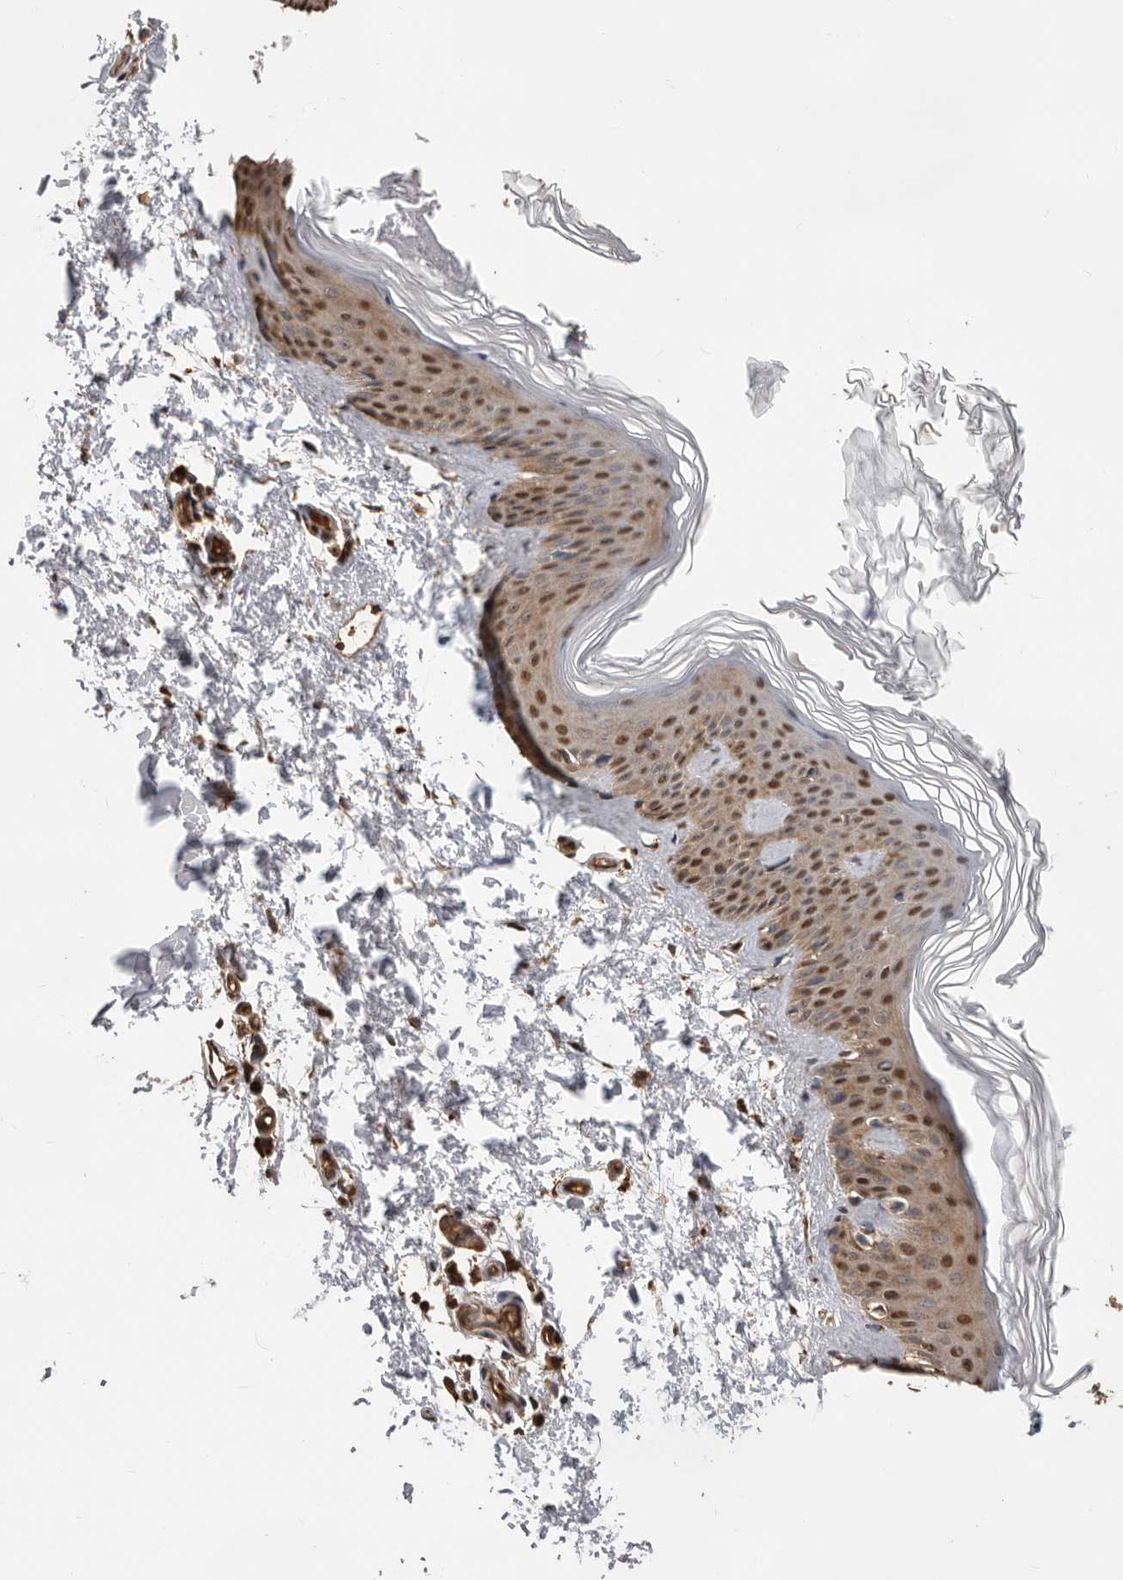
{"staining": {"intensity": "moderate", "quantity": ">75%", "location": "cytoplasmic/membranous"}, "tissue": "skin", "cell_type": "Fibroblasts", "image_type": "normal", "snomed": [{"axis": "morphology", "description": "Normal tissue, NOS"}, {"axis": "topography", "description": "Skin"}], "caption": "The micrograph displays immunohistochemical staining of normal skin. There is moderate cytoplasmic/membranous positivity is present in about >75% of fibroblasts. The protein of interest is stained brown, and the nuclei are stained in blue (DAB IHC with brightfield microscopy, high magnification).", "gene": "RNF157", "patient": {"sex": "female", "age": 27}}